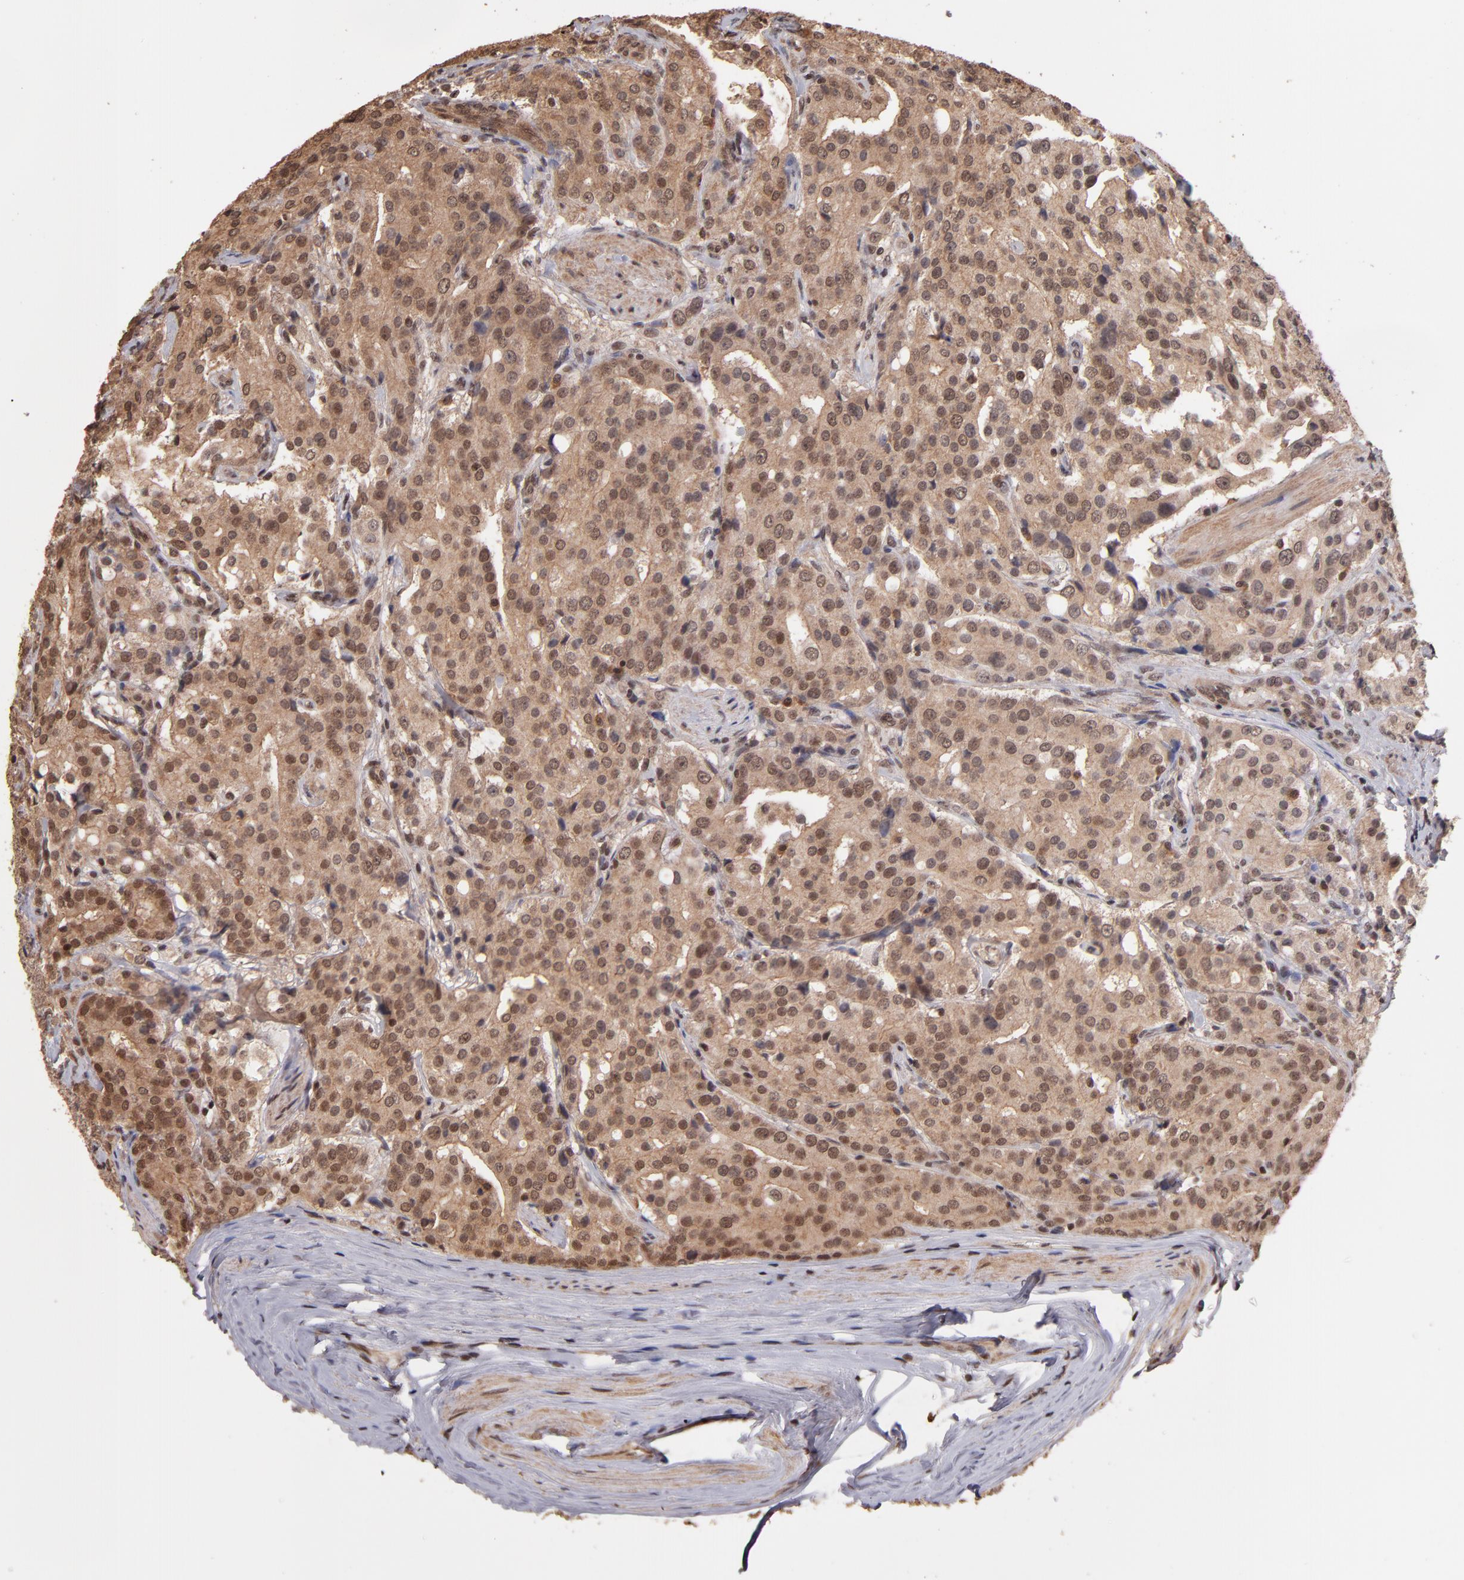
{"staining": {"intensity": "moderate", "quantity": ">75%", "location": "cytoplasmic/membranous,nuclear"}, "tissue": "prostate cancer", "cell_type": "Tumor cells", "image_type": "cancer", "snomed": [{"axis": "morphology", "description": "Adenocarcinoma, Medium grade"}, {"axis": "topography", "description": "Prostate"}], "caption": "Immunohistochemistry (IHC) micrograph of human medium-grade adenocarcinoma (prostate) stained for a protein (brown), which exhibits medium levels of moderate cytoplasmic/membranous and nuclear expression in about >75% of tumor cells.", "gene": "TERF2", "patient": {"sex": "male", "age": 72}}